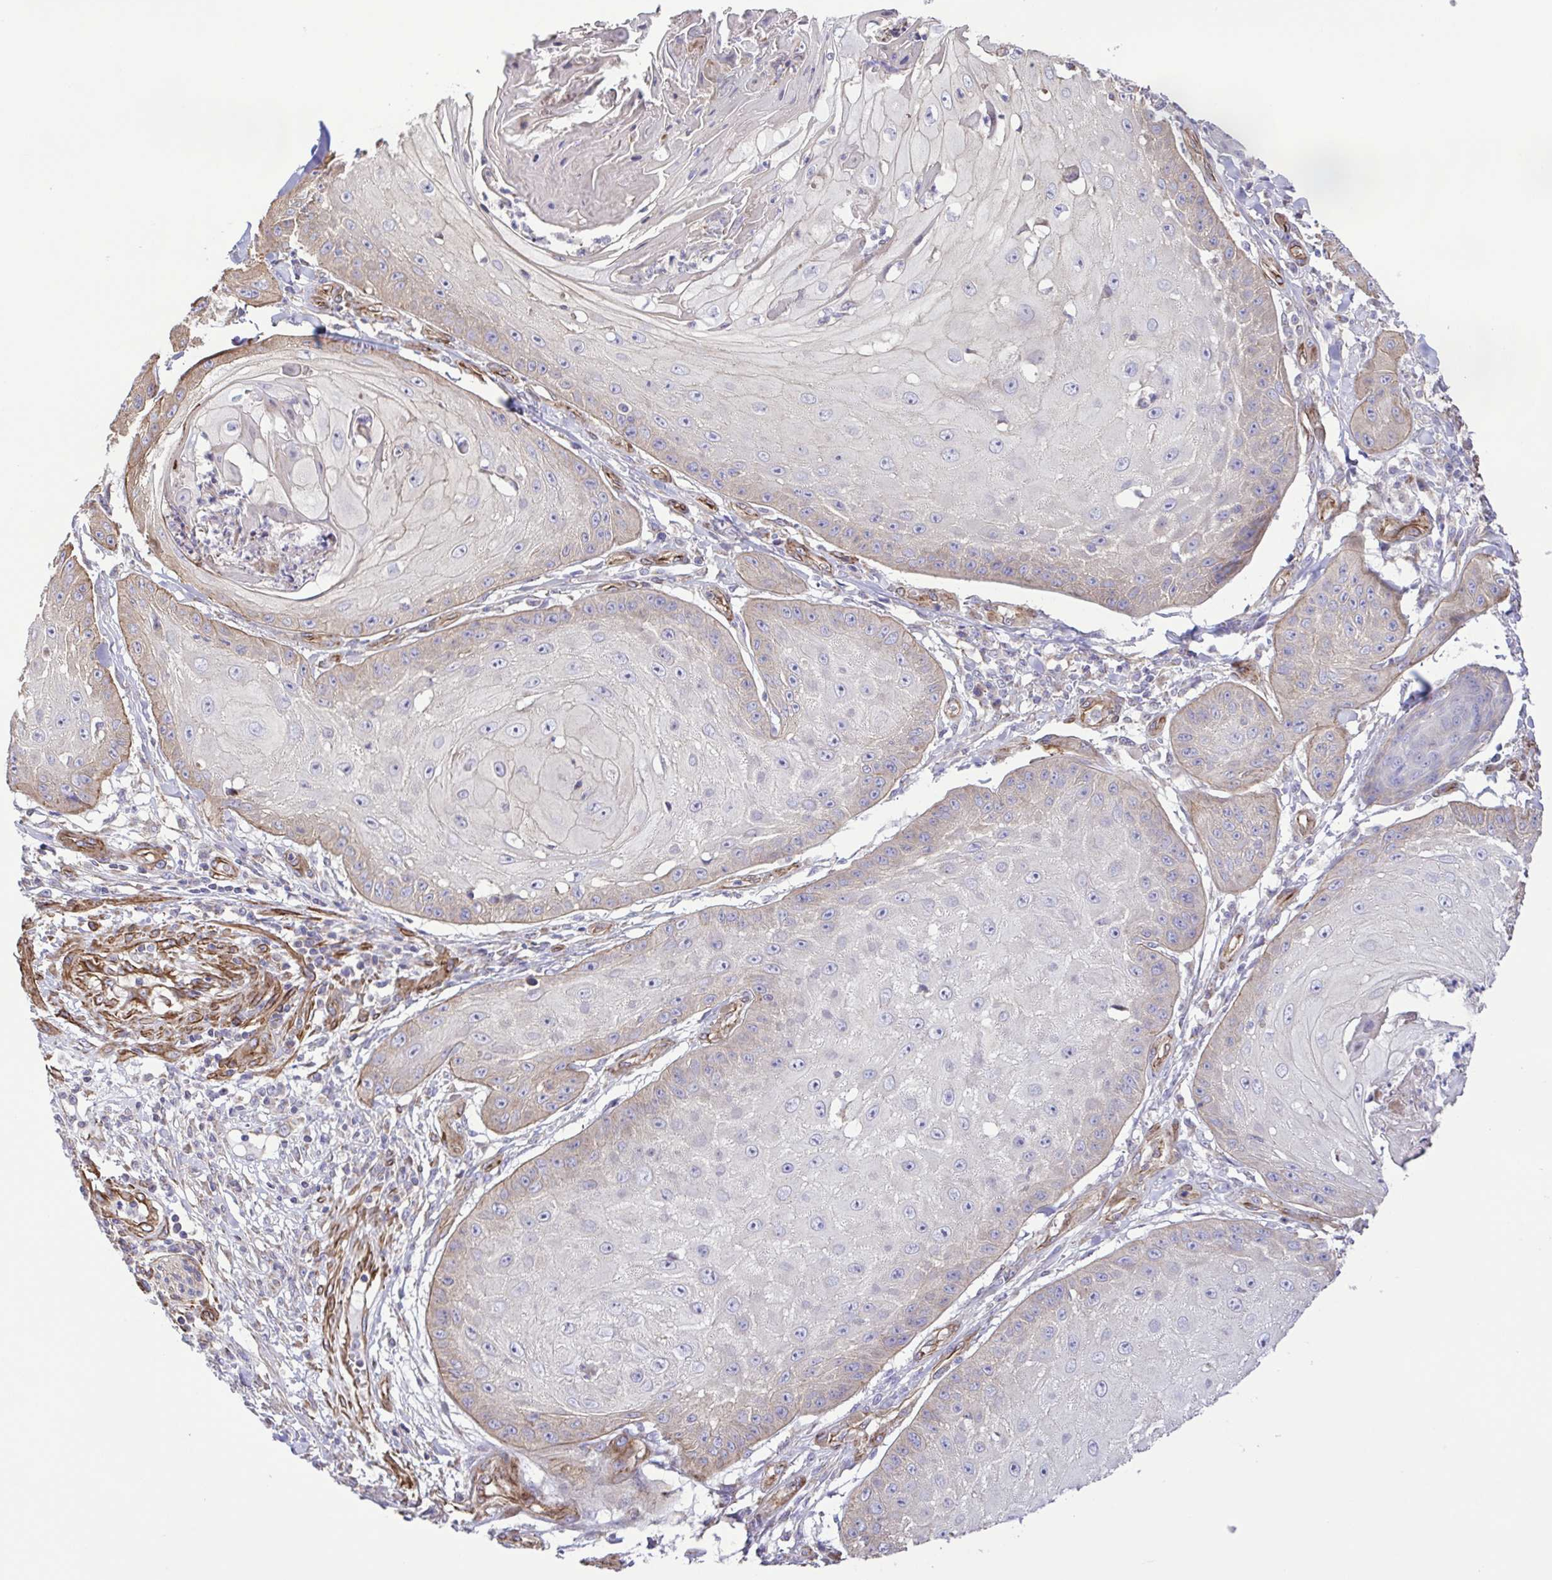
{"staining": {"intensity": "weak", "quantity": "<25%", "location": "cytoplasmic/membranous"}, "tissue": "skin cancer", "cell_type": "Tumor cells", "image_type": "cancer", "snomed": [{"axis": "morphology", "description": "Squamous cell carcinoma, NOS"}, {"axis": "topography", "description": "Skin"}], "caption": "This image is of skin squamous cell carcinoma stained with immunohistochemistry (IHC) to label a protein in brown with the nuclei are counter-stained blue. There is no positivity in tumor cells.", "gene": "FLT1", "patient": {"sex": "male", "age": 70}}